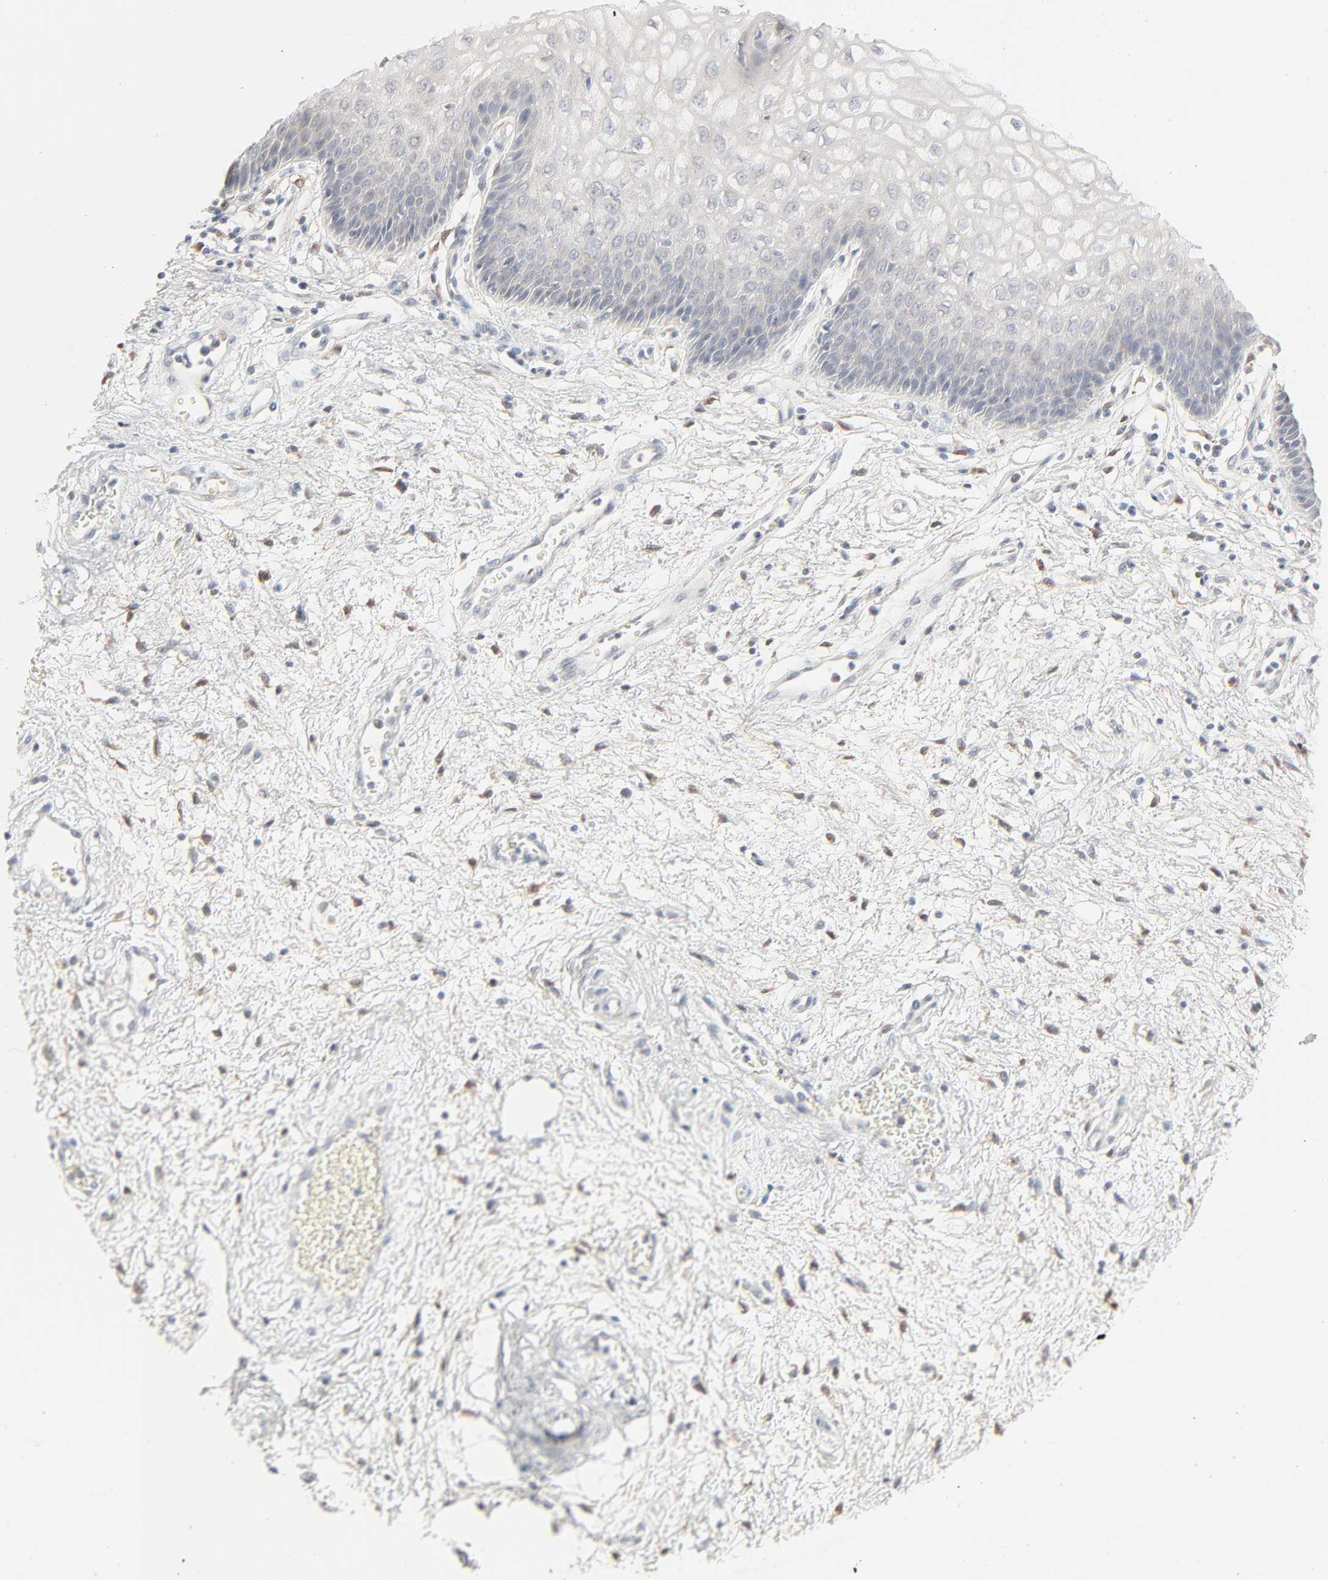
{"staining": {"intensity": "negative", "quantity": "none", "location": "none"}, "tissue": "vagina", "cell_type": "Squamous epithelial cells", "image_type": "normal", "snomed": [{"axis": "morphology", "description": "Normal tissue, NOS"}, {"axis": "topography", "description": "Vagina"}], "caption": "Protein analysis of unremarkable vagina shows no significant expression in squamous epithelial cells.", "gene": "LGALS2", "patient": {"sex": "female", "age": 34}}